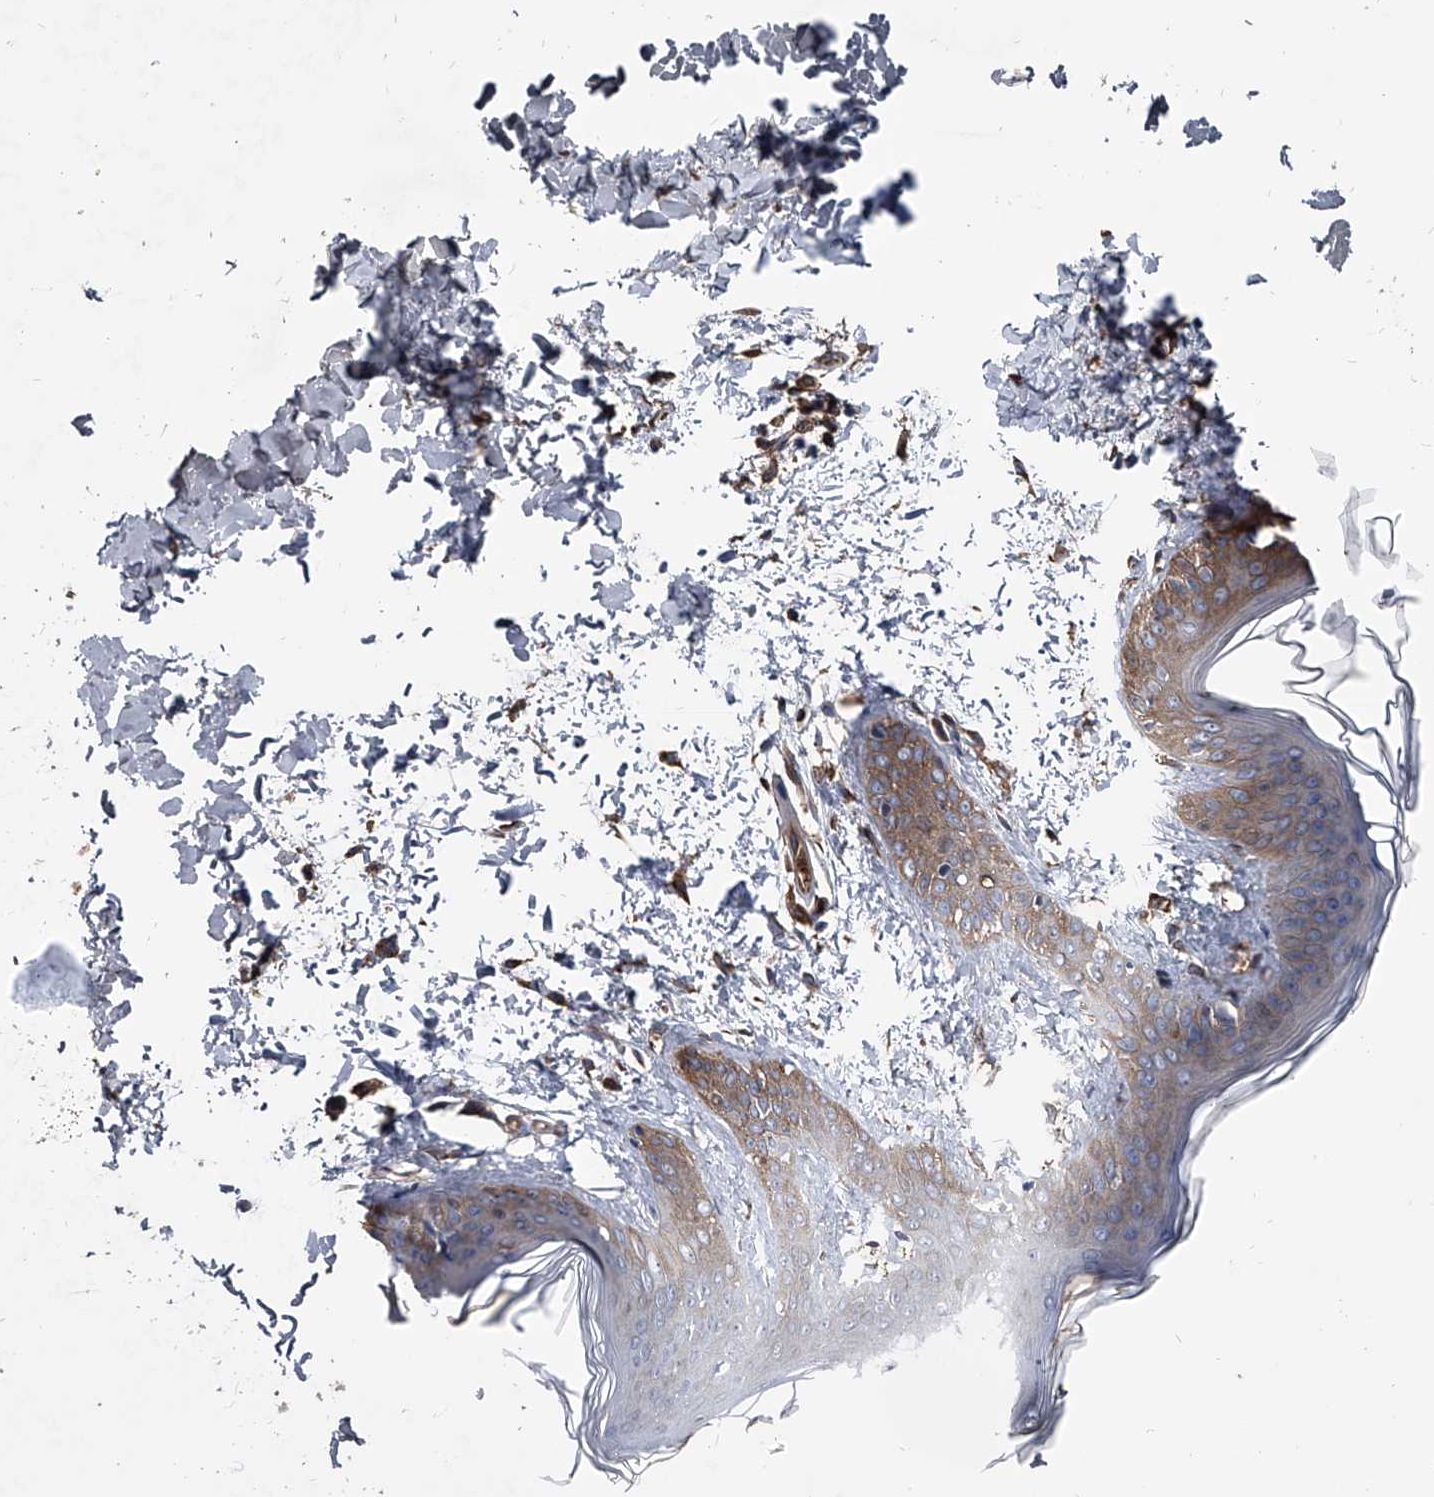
{"staining": {"intensity": "weak", "quantity": ">75%", "location": "cytoplasmic/membranous"}, "tissue": "skin", "cell_type": "Fibroblasts", "image_type": "normal", "snomed": [{"axis": "morphology", "description": "Normal tissue, NOS"}, {"axis": "topography", "description": "Skin"}], "caption": "DAB immunohistochemical staining of unremarkable skin demonstrates weak cytoplasmic/membranous protein expression in about >75% of fibroblasts.", "gene": "KIF13A", "patient": {"sex": "female", "age": 17}}